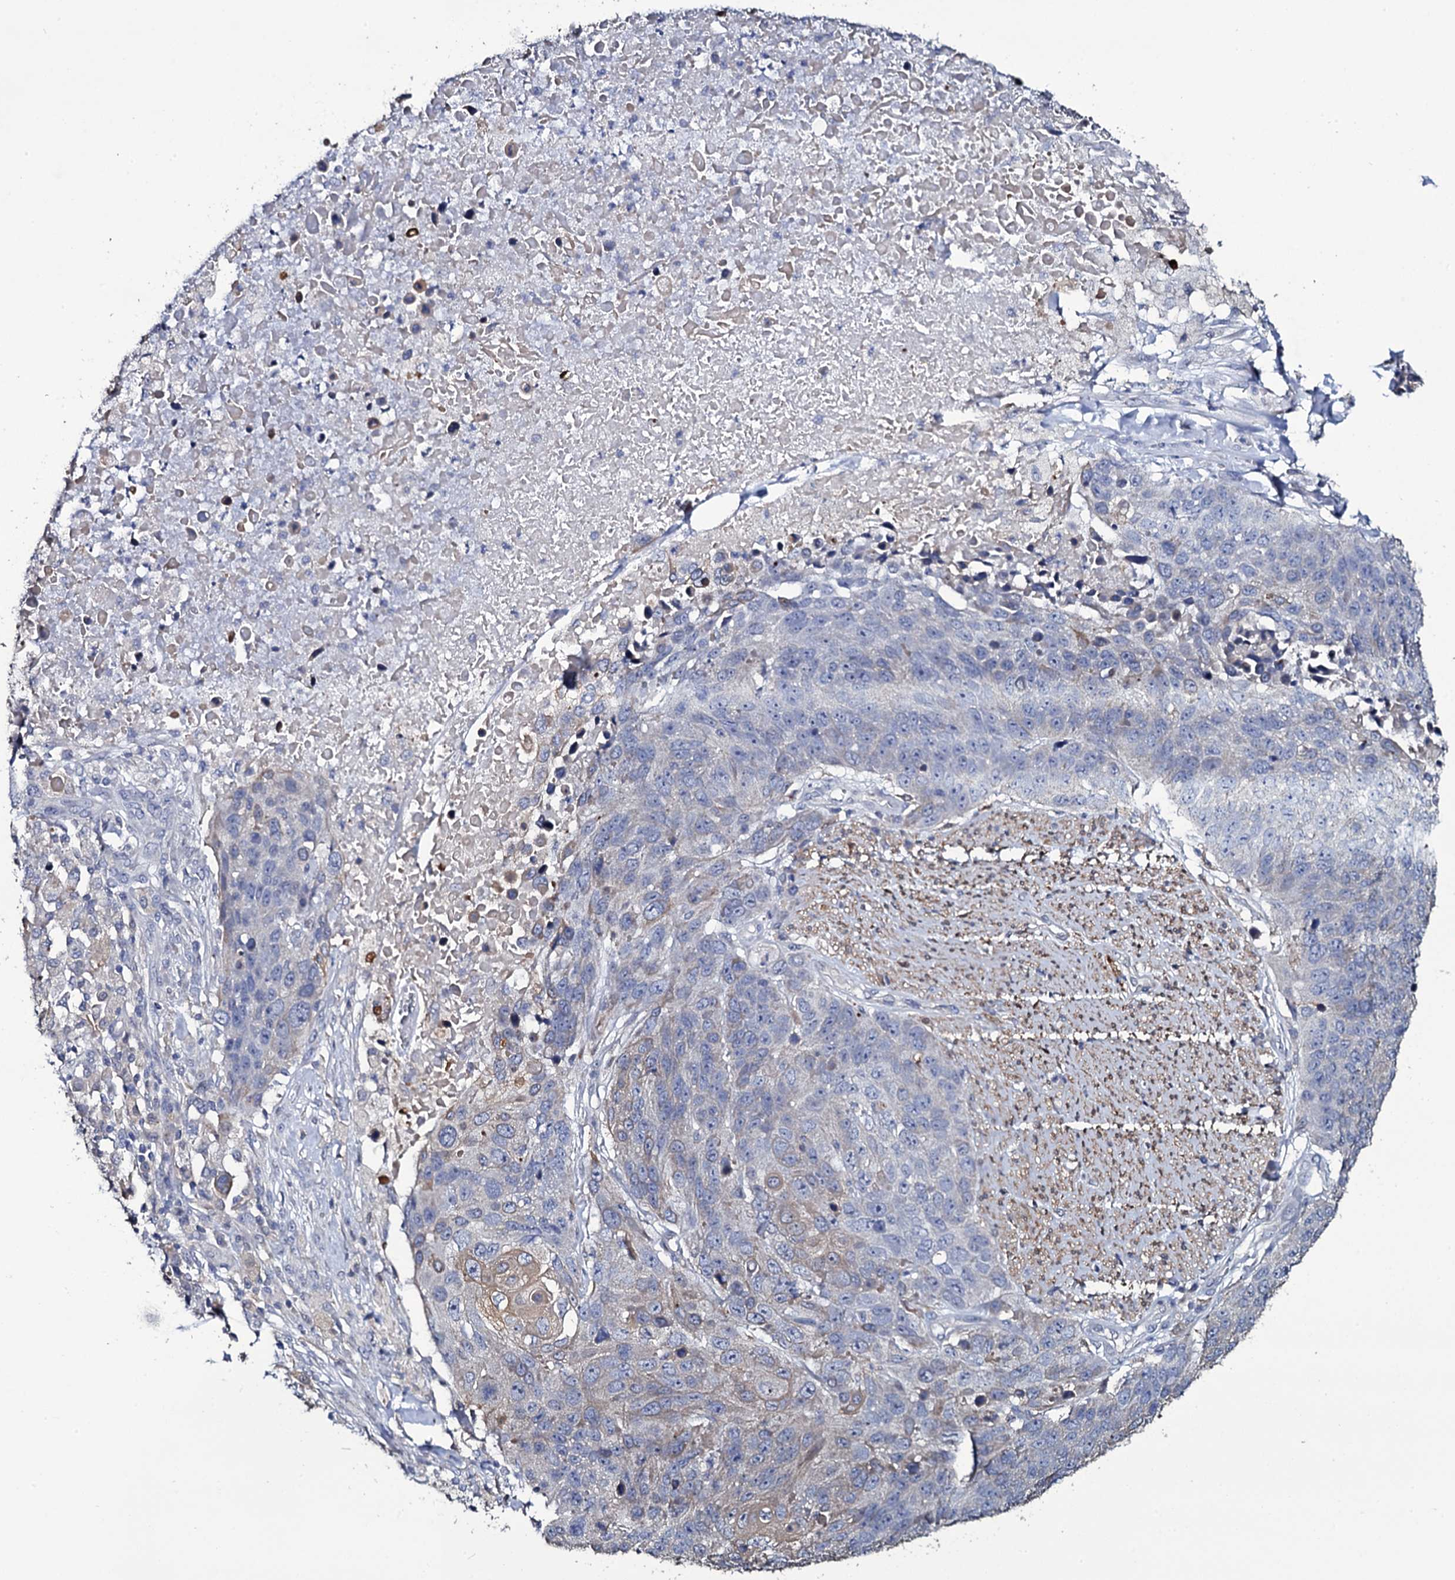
{"staining": {"intensity": "weak", "quantity": "<25%", "location": "cytoplasmic/membranous"}, "tissue": "lung cancer", "cell_type": "Tumor cells", "image_type": "cancer", "snomed": [{"axis": "morphology", "description": "Normal tissue, NOS"}, {"axis": "morphology", "description": "Squamous cell carcinoma, NOS"}, {"axis": "topography", "description": "Lymph node"}, {"axis": "topography", "description": "Lung"}], "caption": "A photomicrograph of squamous cell carcinoma (lung) stained for a protein shows no brown staining in tumor cells. Brightfield microscopy of immunohistochemistry (IHC) stained with DAB (brown) and hematoxylin (blue), captured at high magnification.", "gene": "CRYL1", "patient": {"sex": "male", "age": 66}}